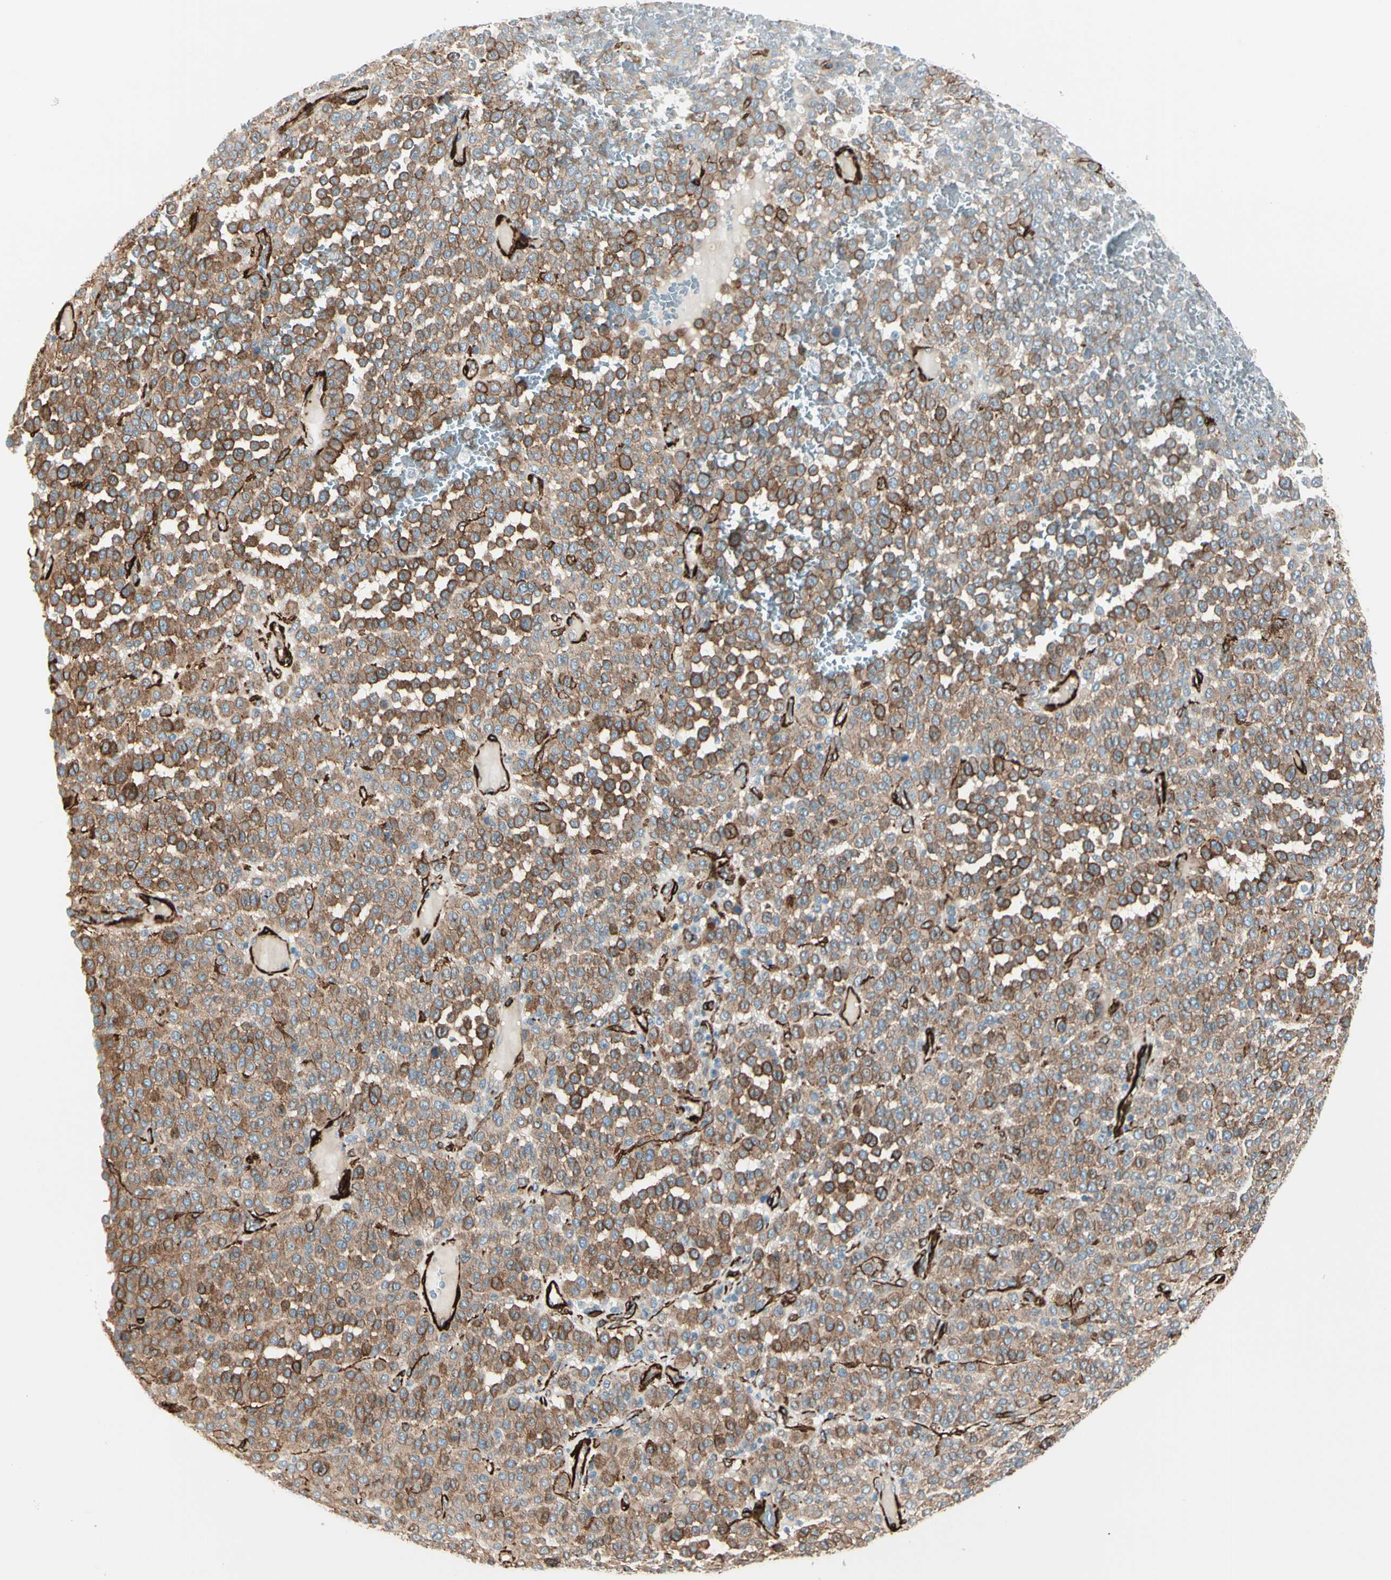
{"staining": {"intensity": "moderate", "quantity": ">75%", "location": "cytoplasmic/membranous"}, "tissue": "melanoma", "cell_type": "Tumor cells", "image_type": "cancer", "snomed": [{"axis": "morphology", "description": "Malignant melanoma, Metastatic site"}, {"axis": "topography", "description": "Pancreas"}], "caption": "Brown immunohistochemical staining in melanoma reveals moderate cytoplasmic/membranous expression in about >75% of tumor cells.", "gene": "CALD1", "patient": {"sex": "female", "age": 30}}